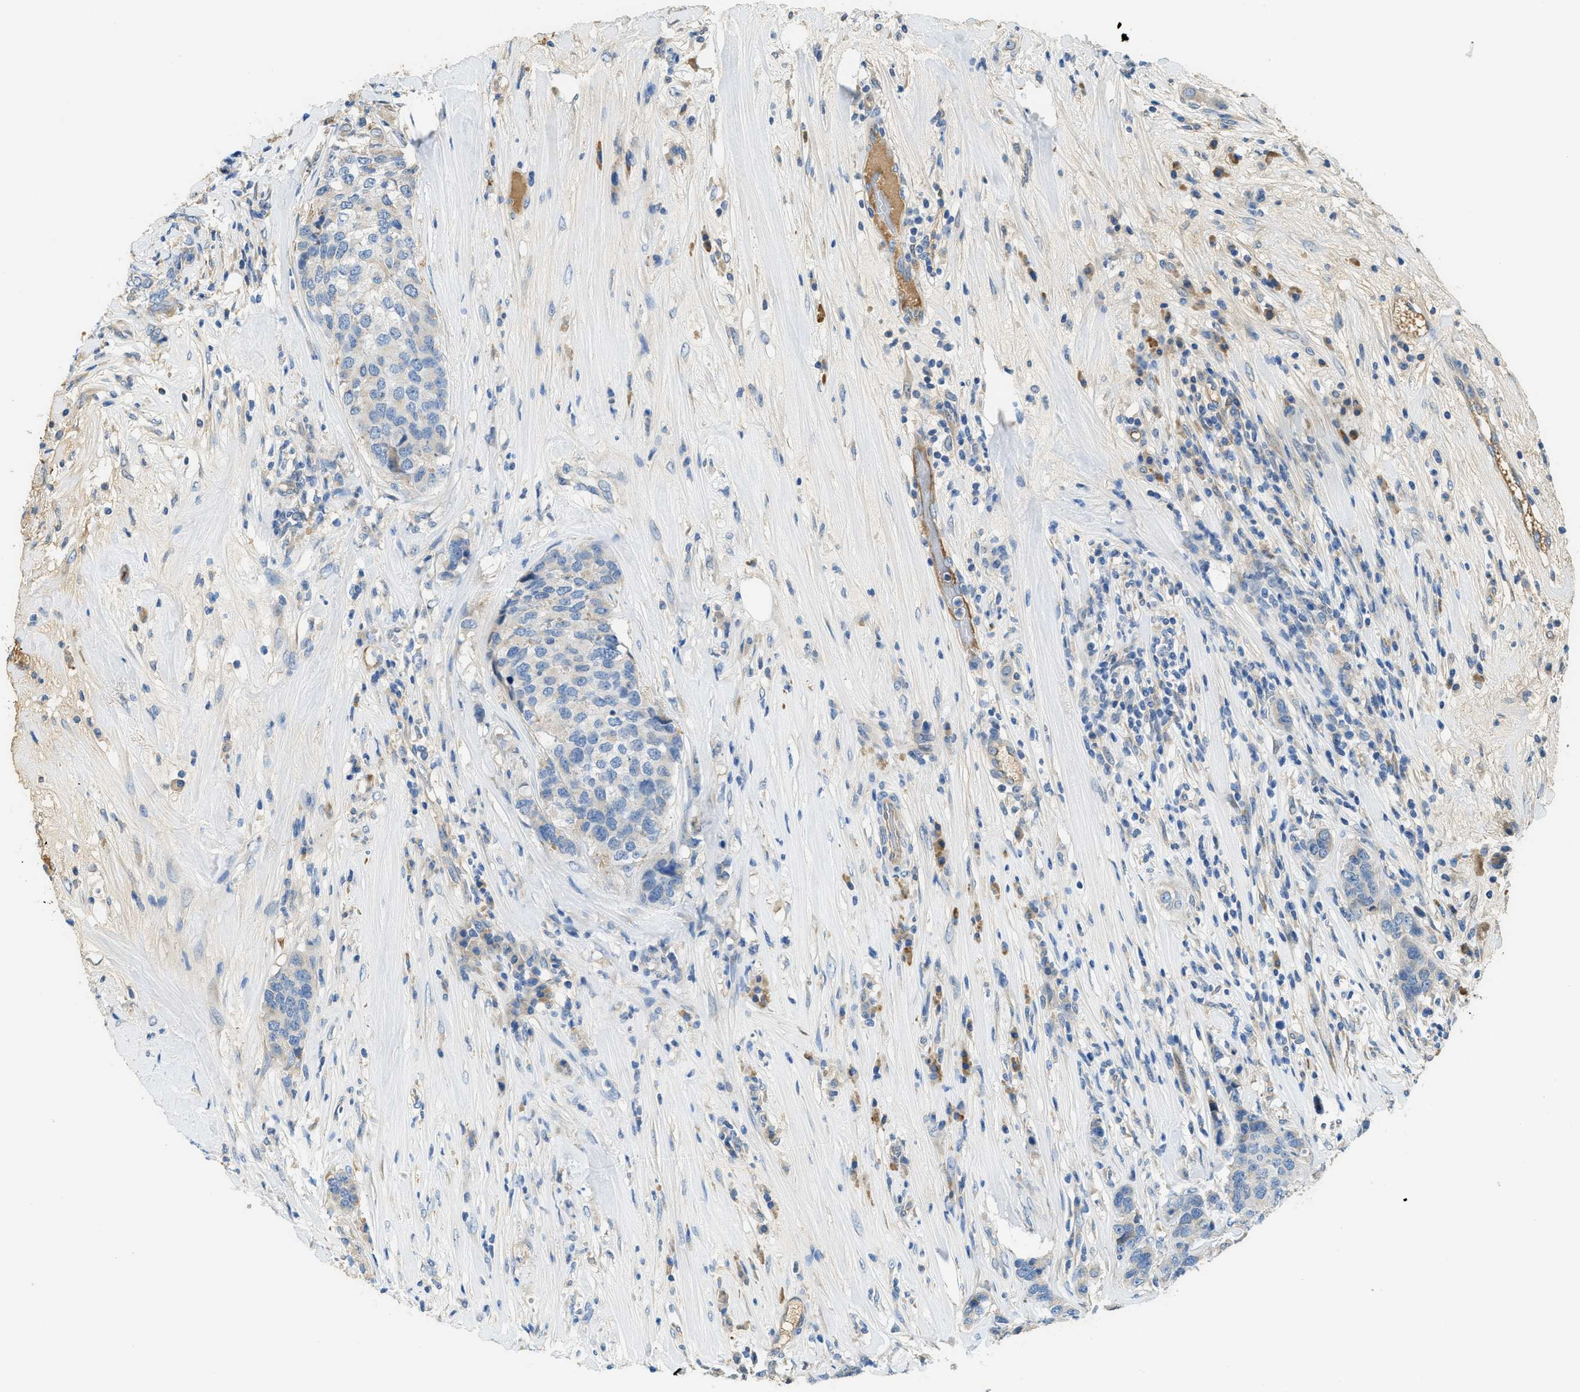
{"staining": {"intensity": "negative", "quantity": "none", "location": "none"}, "tissue": "breast cancer", "cell_type": "Tumor cells", "image_type": "cancer", "snomed": [{"axis": "morphology", "description": "Lobular carcinoma"}, {"axis": "topography", "description": "Breast"}], "caption": "Tumor cells show no significant protein positivity in lobular carcinoma (breast).", "gene": "RIPK2", "patient": {"sex": "female", "age": 59}}